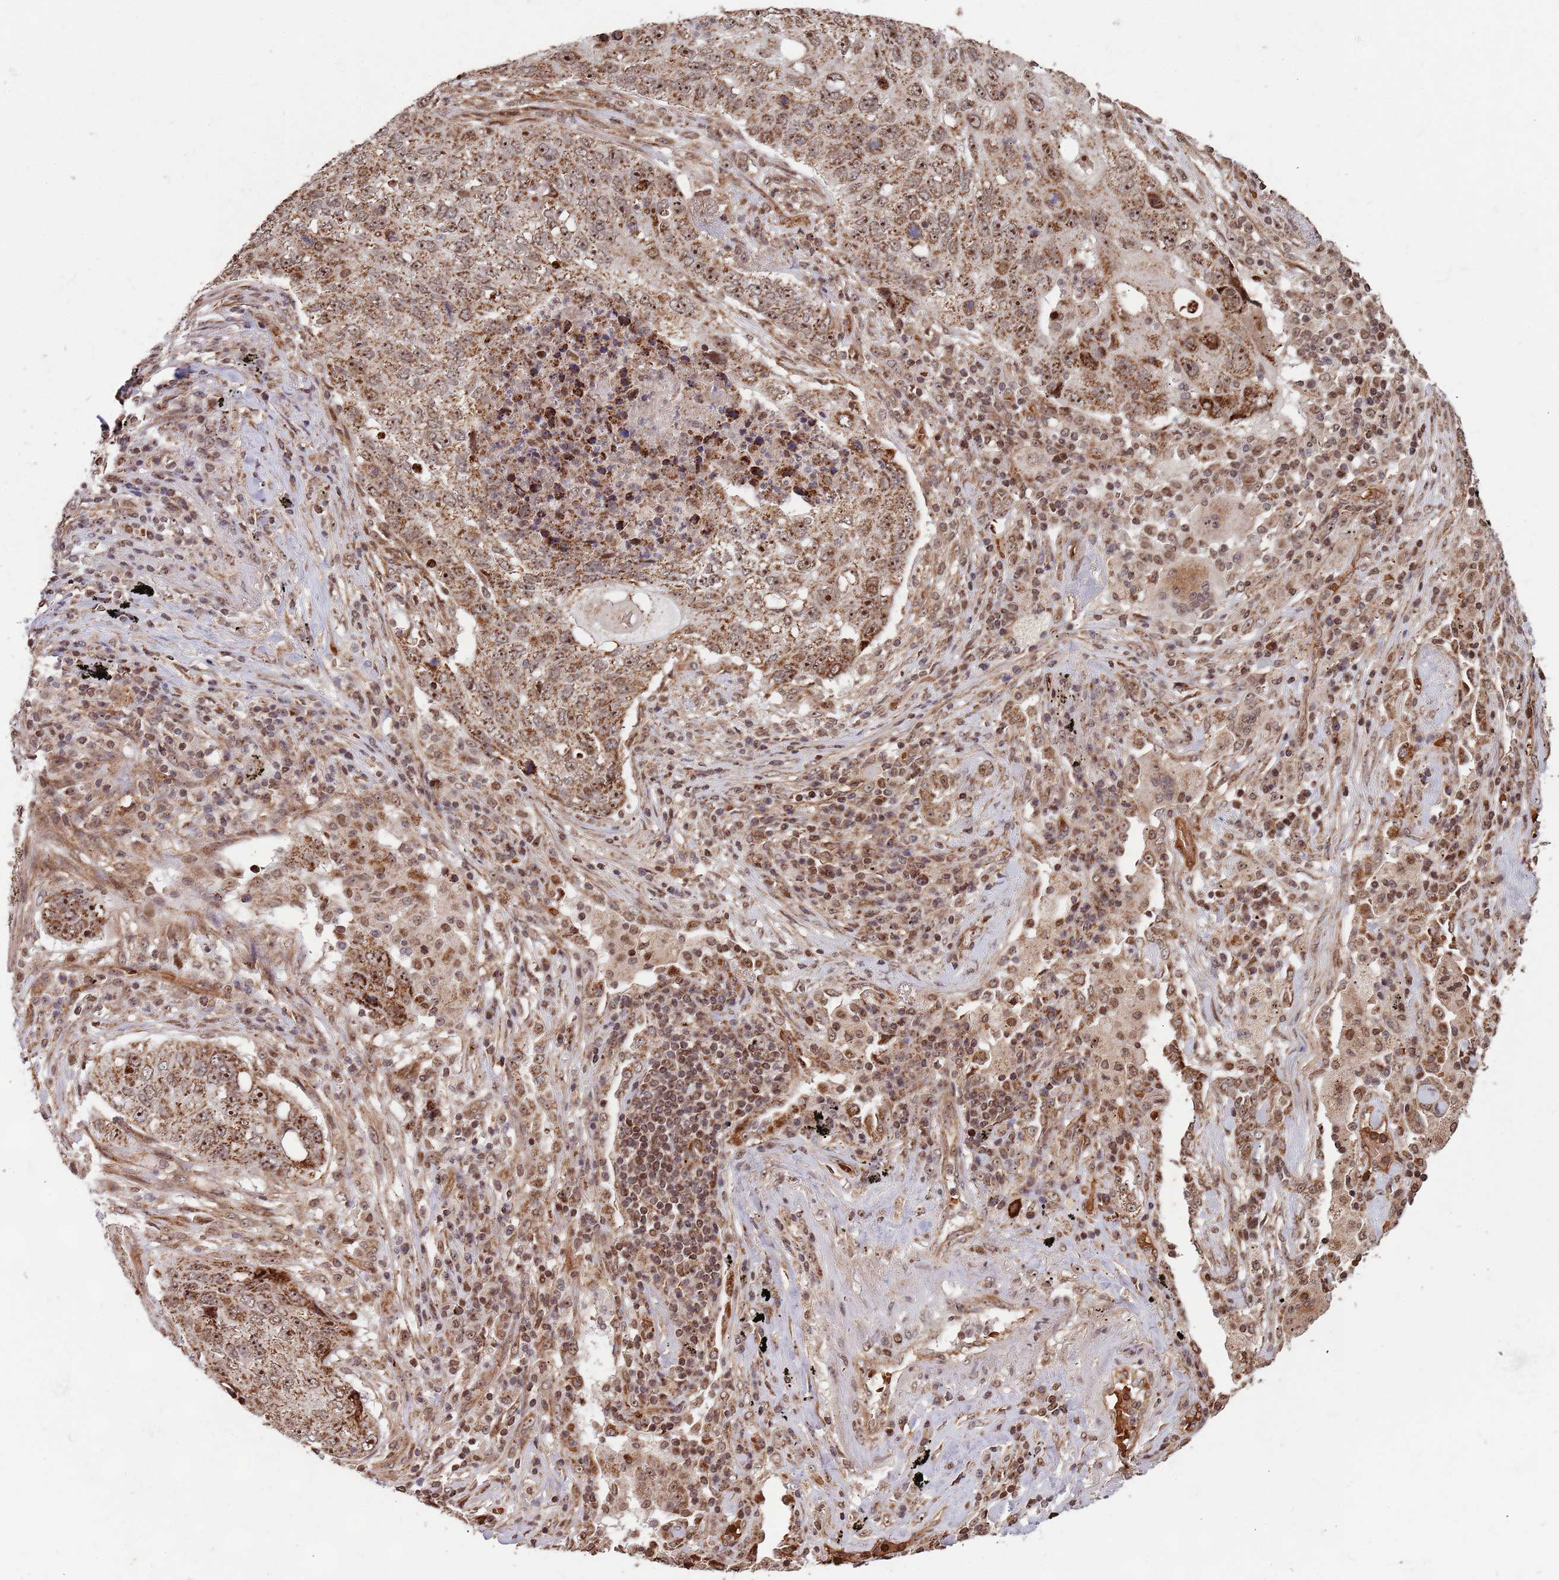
{"staining": {"intensity": "moderate", "quantity": ">75%", "location": "cytoplasmic/membranous,nuclear"}, "tissue": "lung cancer", "cell_type": "Tumor cells", "image_type": "cancer", "snomed": [{"axis": "morphology", "description": "Squamous cell carcinoma, NOS"}, {"axis": "topography", "description": "Lung"}], "caption": "DAB (3,3'-diaminobenzidine) immunohistochemical staining of human lung cancer reveals moderate cytoplasmic/membranous and nuclear protein staining in about >75% of tumor cells.", "gene": "DCHS1", "patient": {"sex": "female", "age": 63}}